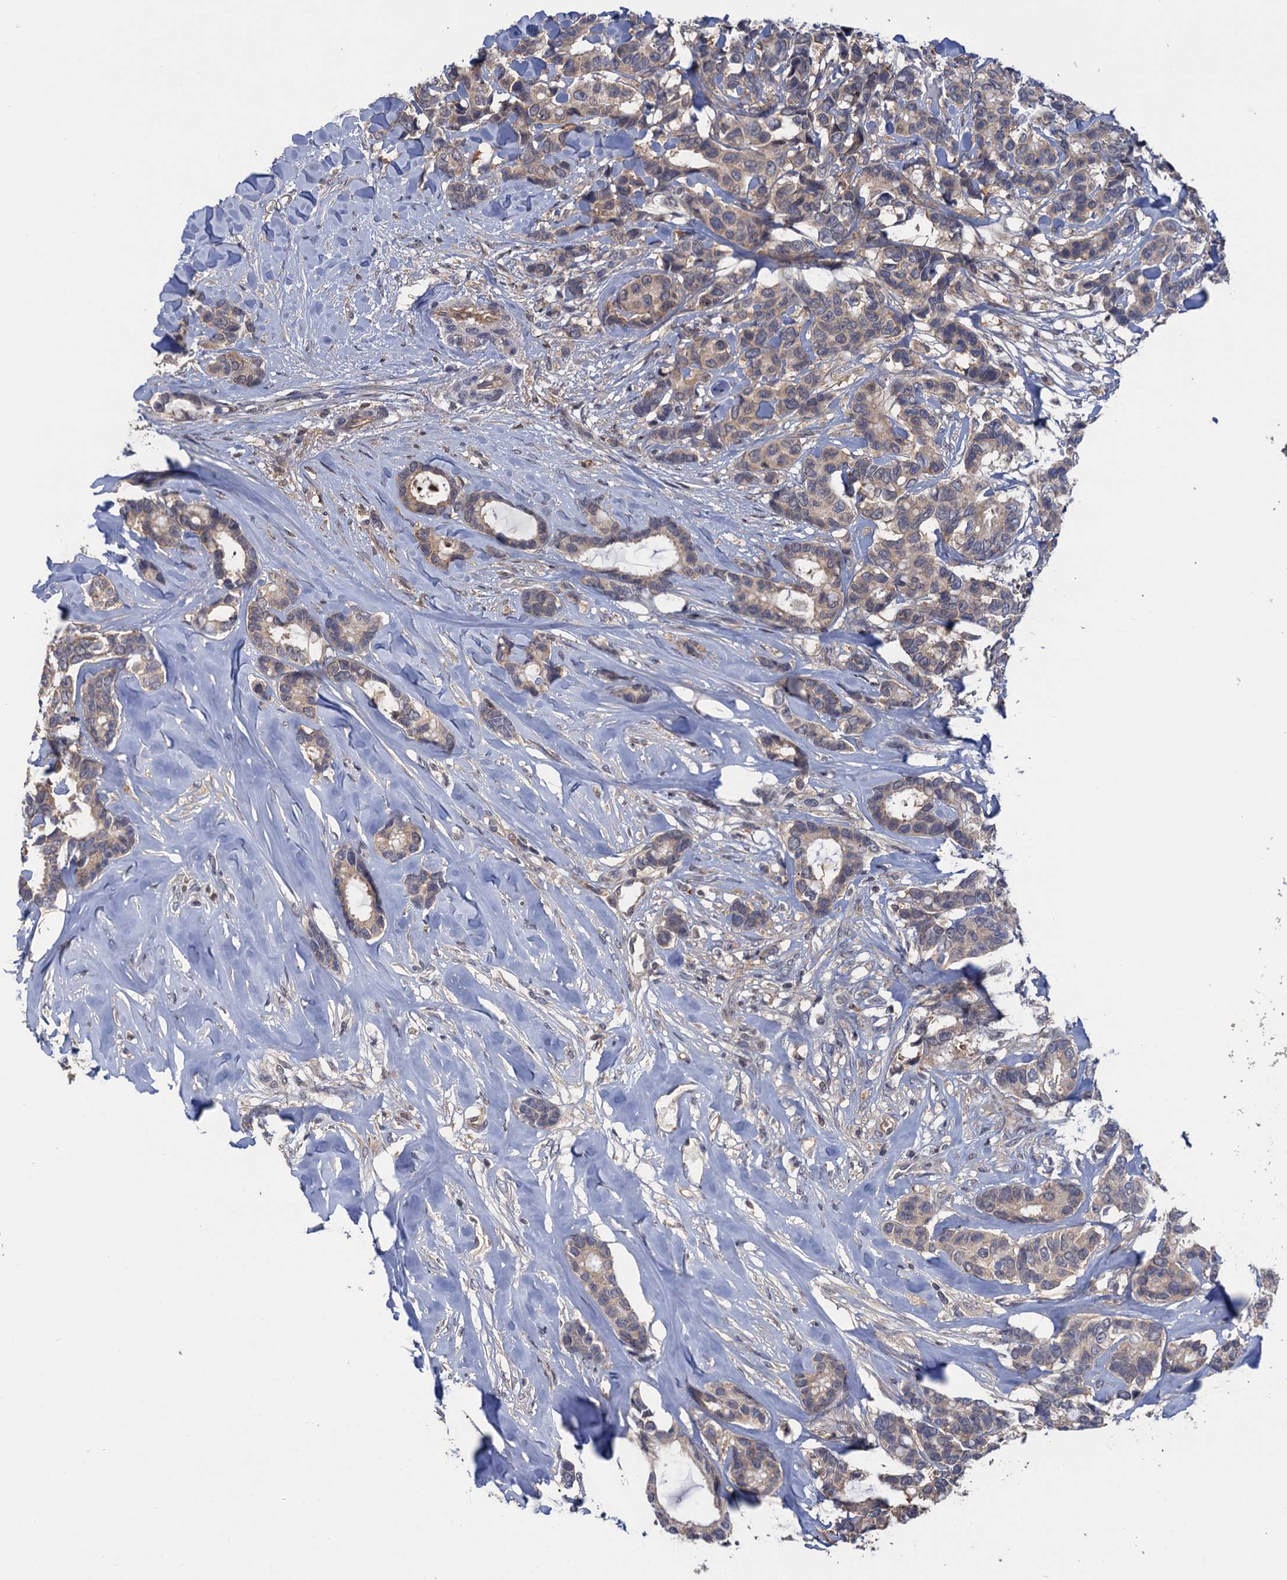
{"staining": {"intensity": "weak", "quantity": "<25%", "location": "cytoplasmic/membranous"}, "tissue": "breast cancer", "cell_type": "Tumor cells", "image_type": "cancer", "snomed": [{"axis": "morphology", "description": "Duct carcinoma"}, {"axis": "topography", "description": "Breast"}], "caption": "Human breast infiltrating ductal carcinoma stained for a protein using immunohistochemistry displays no expression in tumor cells.", "gene": "NEK8", "patient": {"sex": "female", "age": 87}}